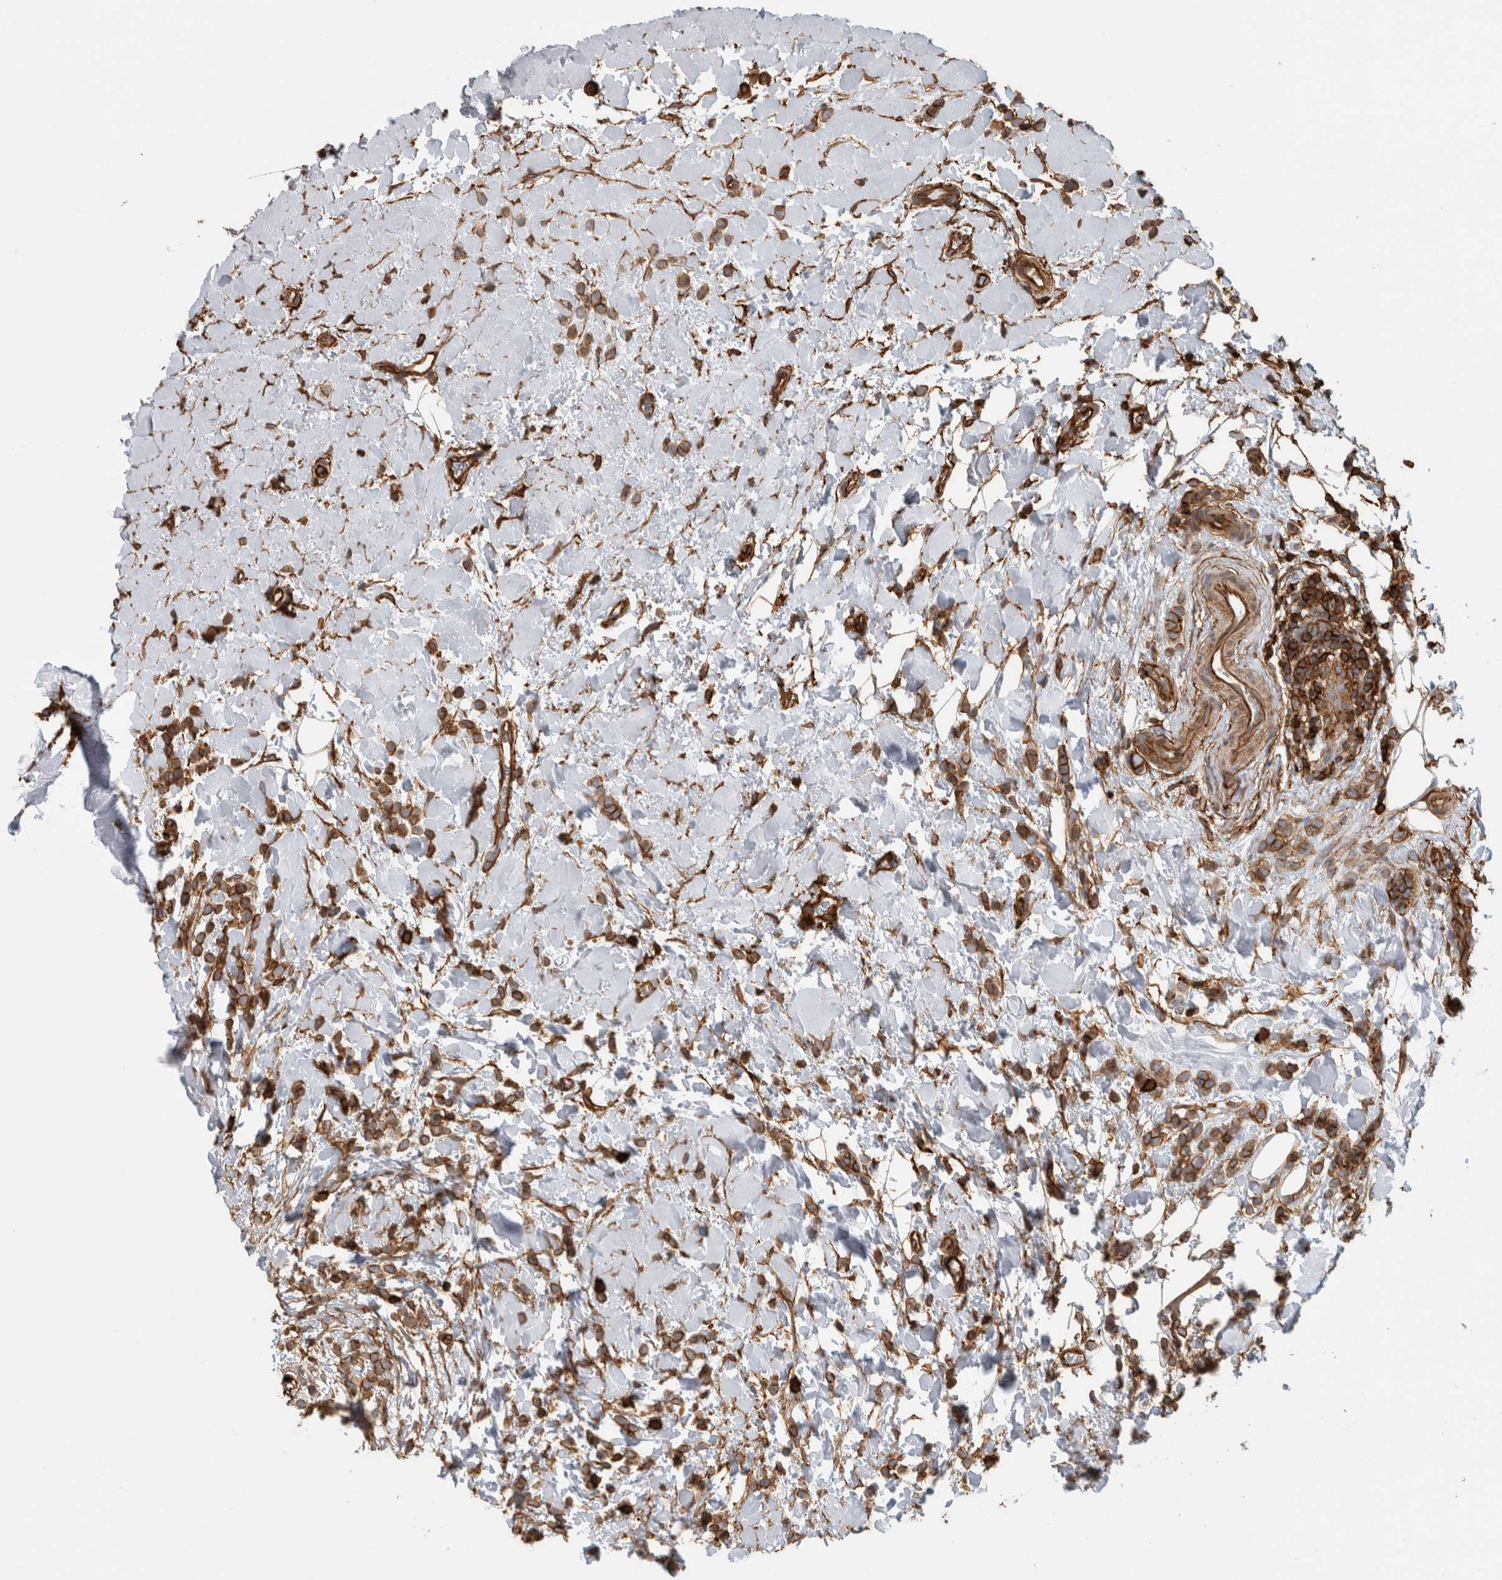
{"staining": {"intensity": "strong", "quantity": ">75%", "location": "cytoplasmic/membranous"}, "tissue": "breast cancer", "cell_type": "Tumor cells", "image_type": "cancer", "snomed": [{"axis": "morphology", "description": "Normal tissue, NOS"}, {"axis": "morphology", "description": "Lobular carcinoma"}, {"axis": "topography", "description": "Breast"}], "caption": "IHC (DAB (3,3'-diaminobenzidine)) staining of human lobular carcinoma (breast) shows strong cytoplasmic/membranous protein expression in about >75% of tumor cells.", "gene": "AHNAK", "patient": {"sex": "female", "age": 50}}